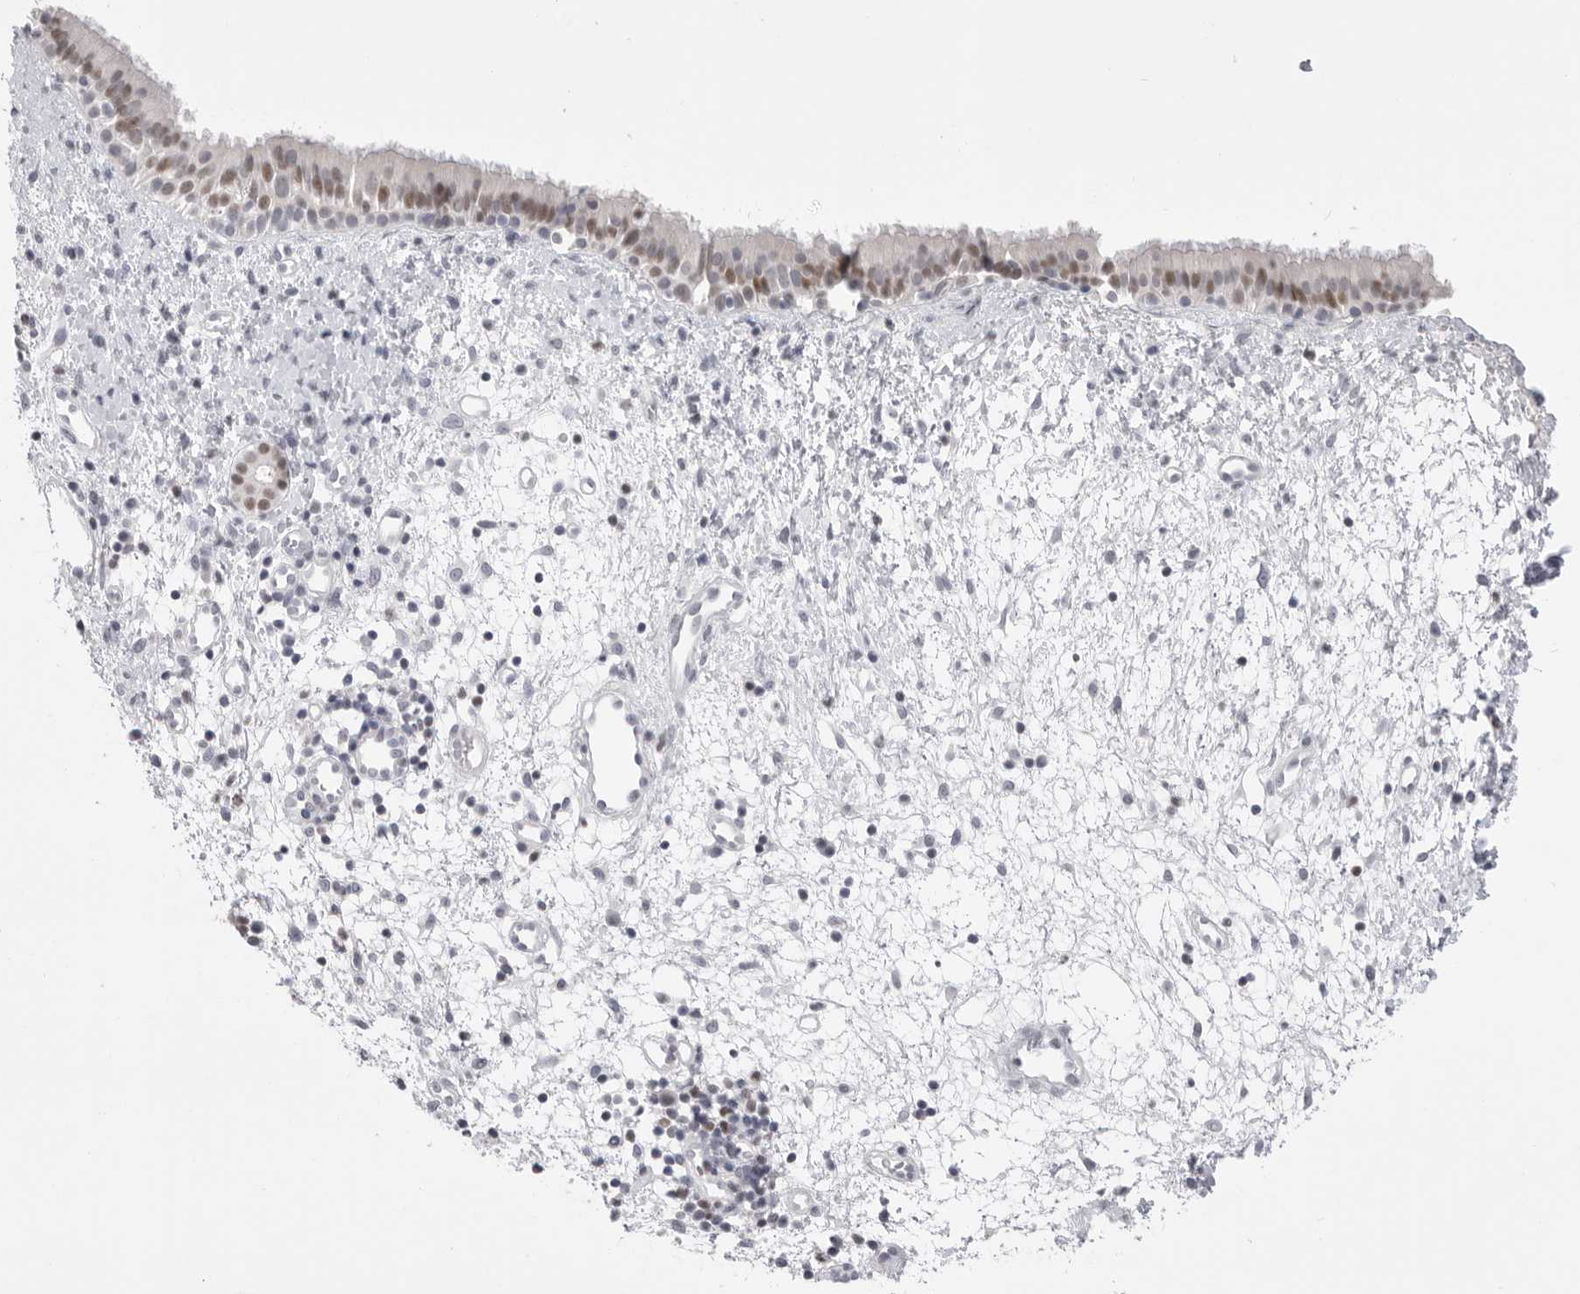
{"staining": {"intensity": "weak", "quantity": "25%-75%", "location": "nuclear"}, "tissue": "nasopharynx", "cell_type": "Respiratory epithelial cells", "image_type": "normal", "snomed": [{"axis": "morphology", "description": "Normal tissue, NOS"}, {"axis": "topography", "description": "Nasopharynx"}], "caption": "The photomicrograph exhibits a brown stain indicating the presence of a protein in the nuclear of respiratory epithelial cells in nasopharynx. Nuclei are stained in blue.", "gene": "ZBTB7B", "patient": {"sex": "male", "age": 22}}